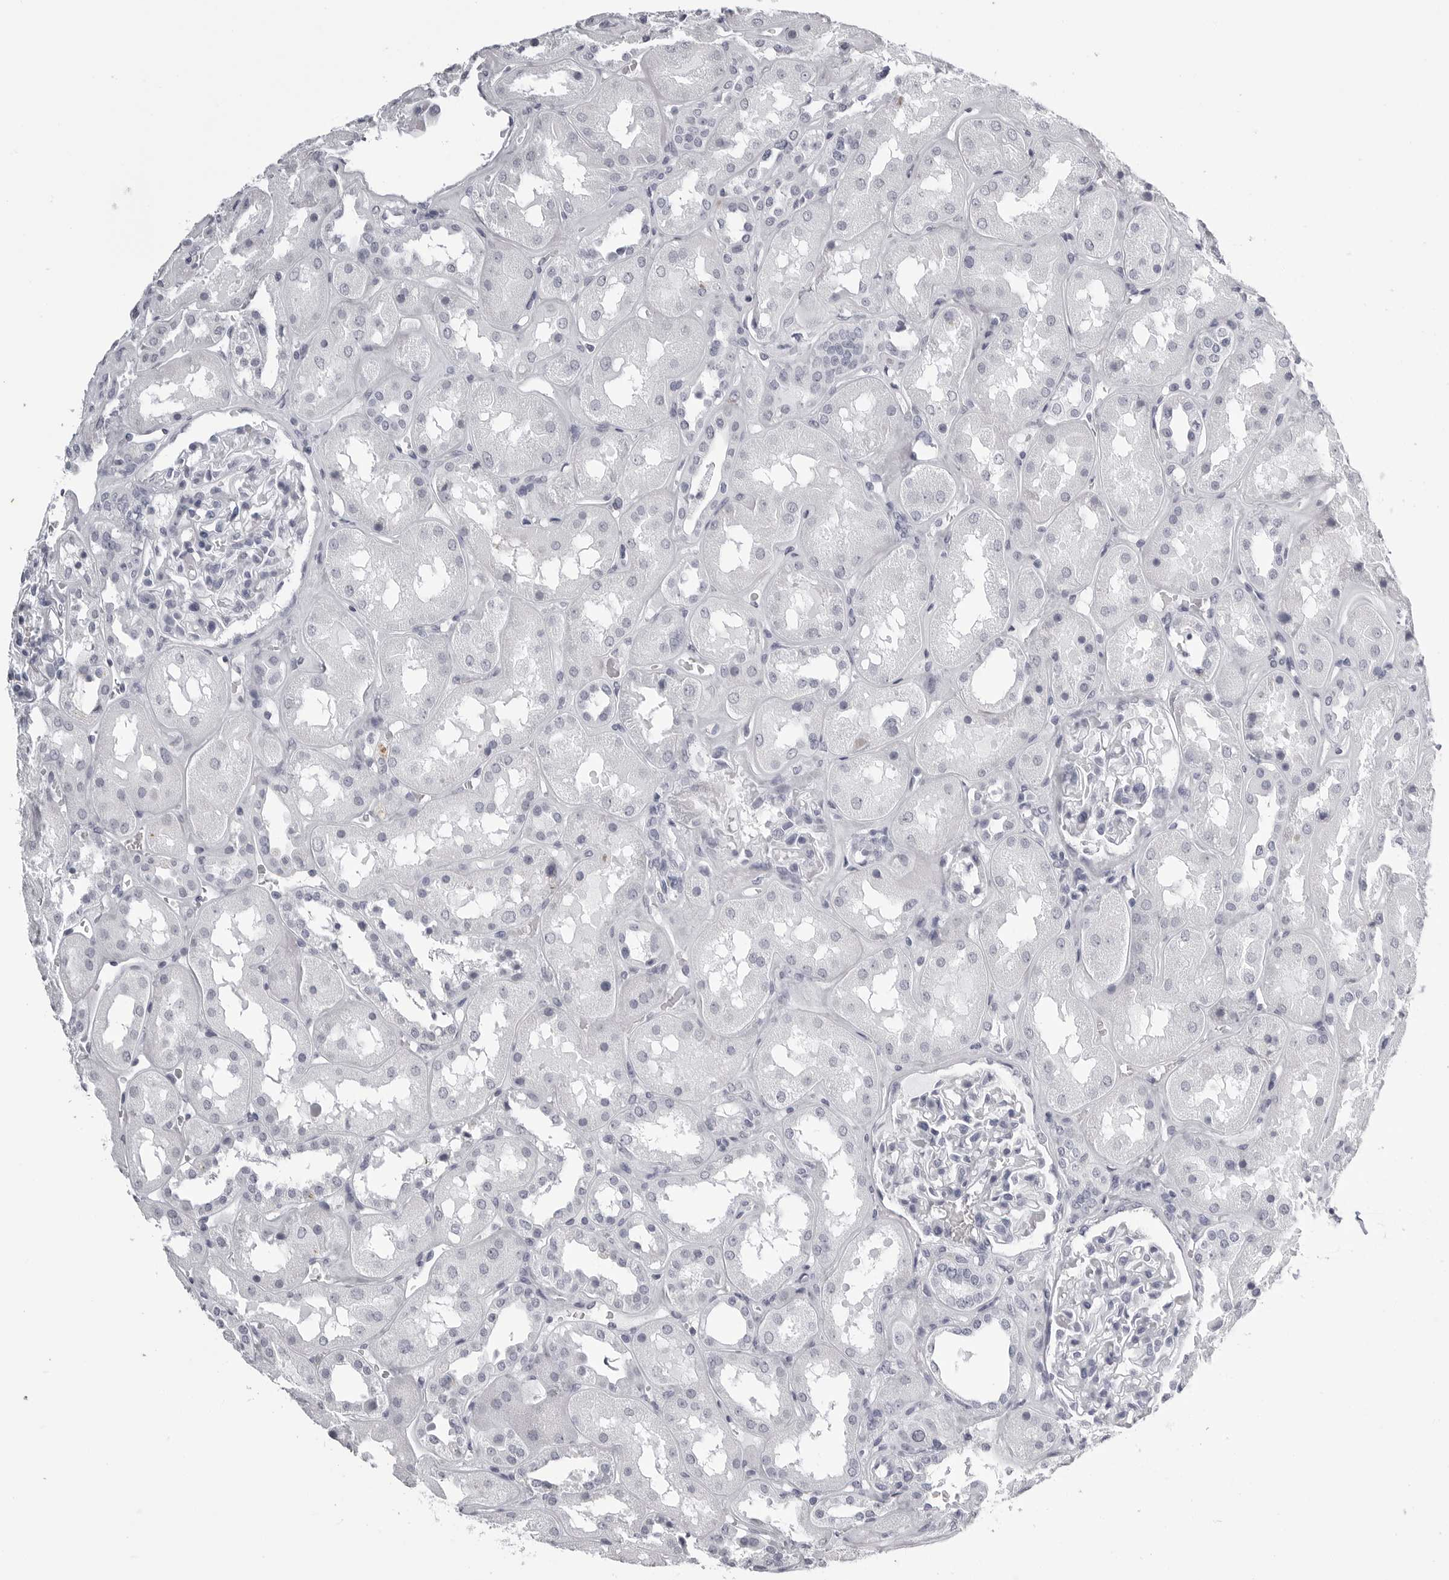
{"staining": {"intensity": "negative", "quantity": "none", "location": "none"}, "tissue": "kidney", "cell_type": "Cells in glomeruli", "image_type": "normal", "snomed": [{"axis": "morphology", "description": "Normal tissue, NOS"}, {"axis": "topography", "description": "Kidney"}], "caption": "A micrograph of kidney stained for a protein demonstrates no brown staining in cells in glomeruli.", "gene": "BPIFA1", "patient": {"sex": "male", "age": 70}}